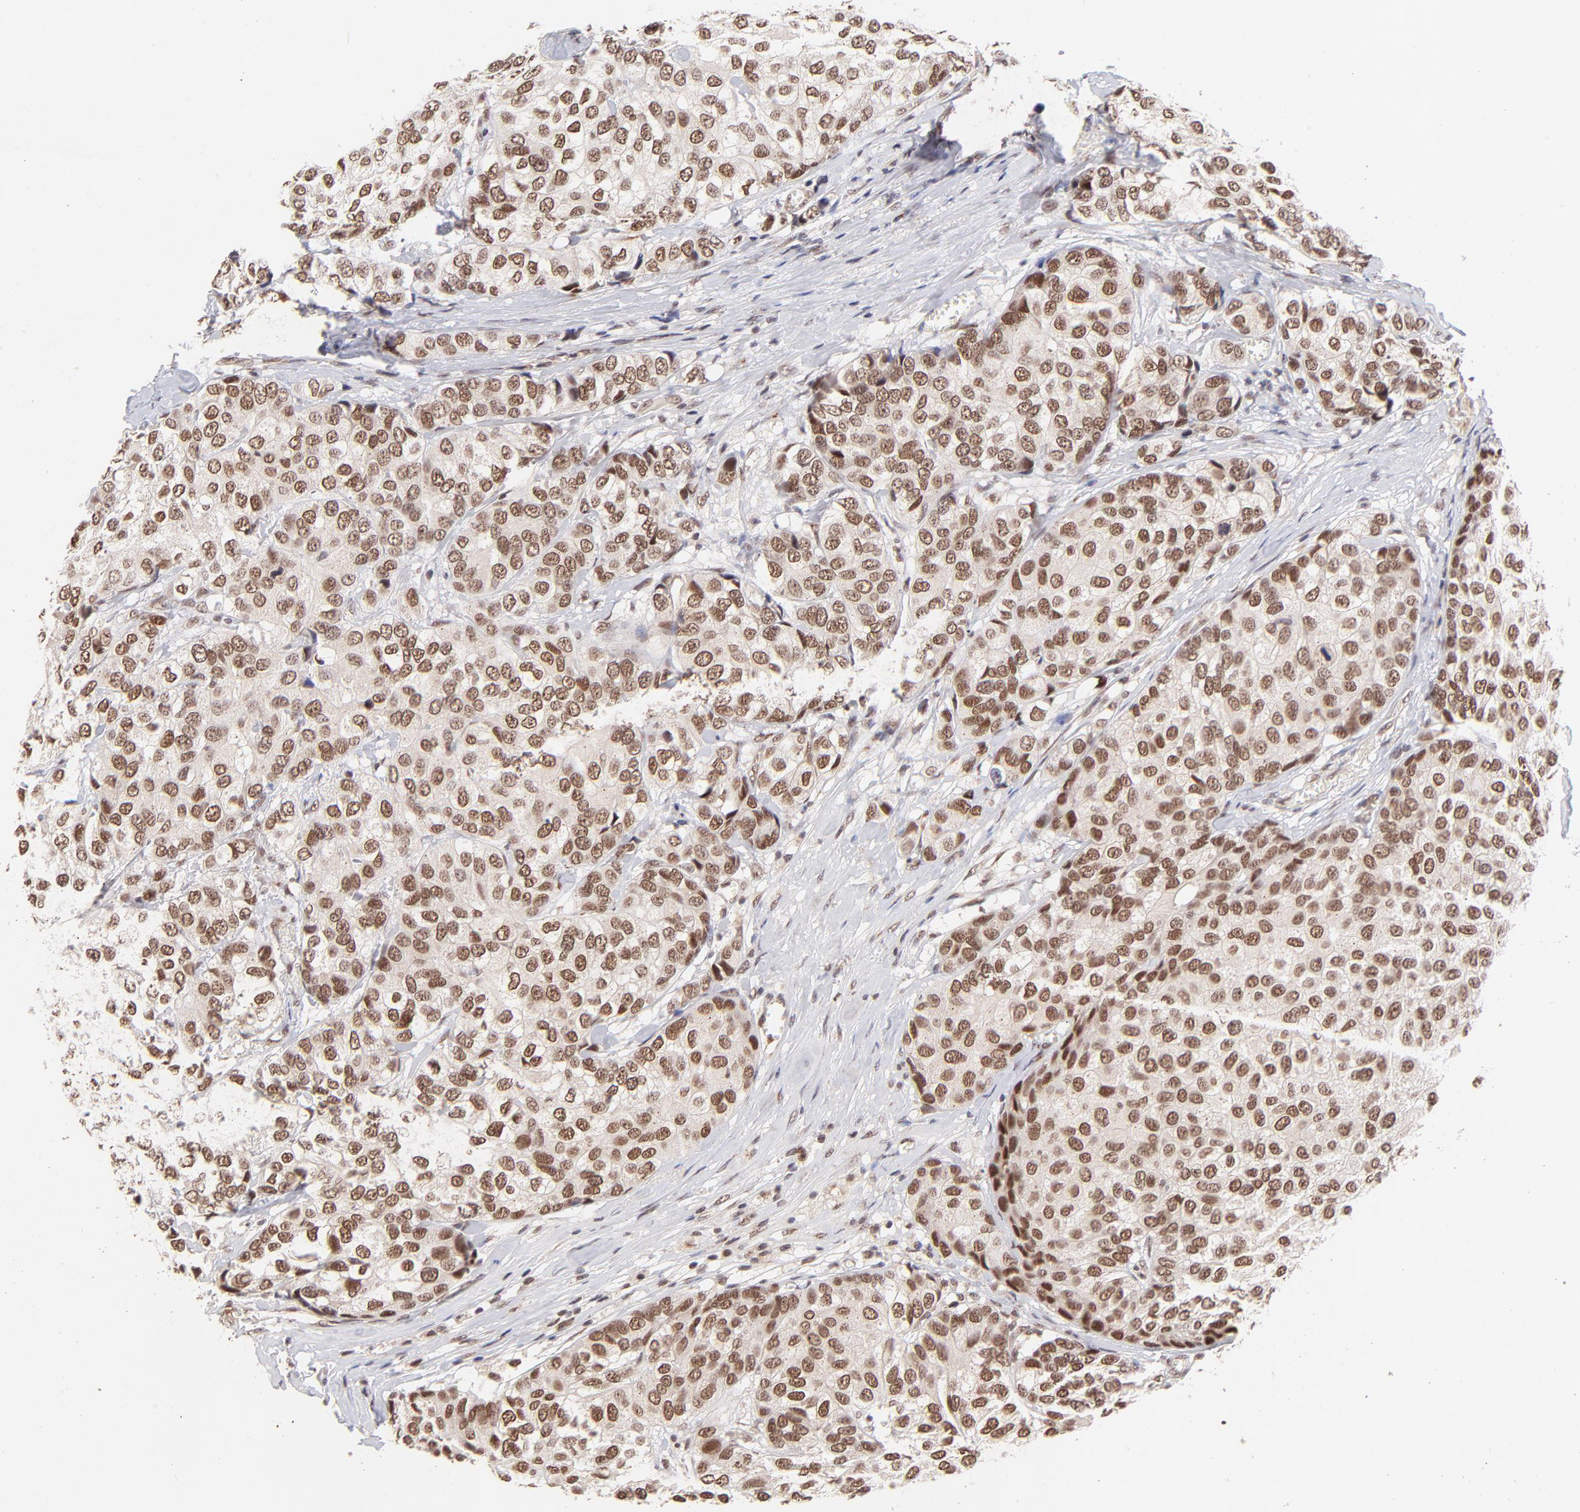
{"staining": {"intensity": "moderate", "quantity": ">75%", "location": "nuclear"}, "tissue": "breast cancer", "cell_type": "Tumor cells", "image_type": "cancer", "snomed": [{"axis": "morphology", "description": "Duct carcinoma"}, {"axis": "topography", "description": "Breast"}], "caption": "Protein staining exhibits moderate nuclear positivity in approximately >75% of tumor cells in breast intraductal carcinoma.", "gene": "MED12", "patient": {"sex": "female", "age": 68}}